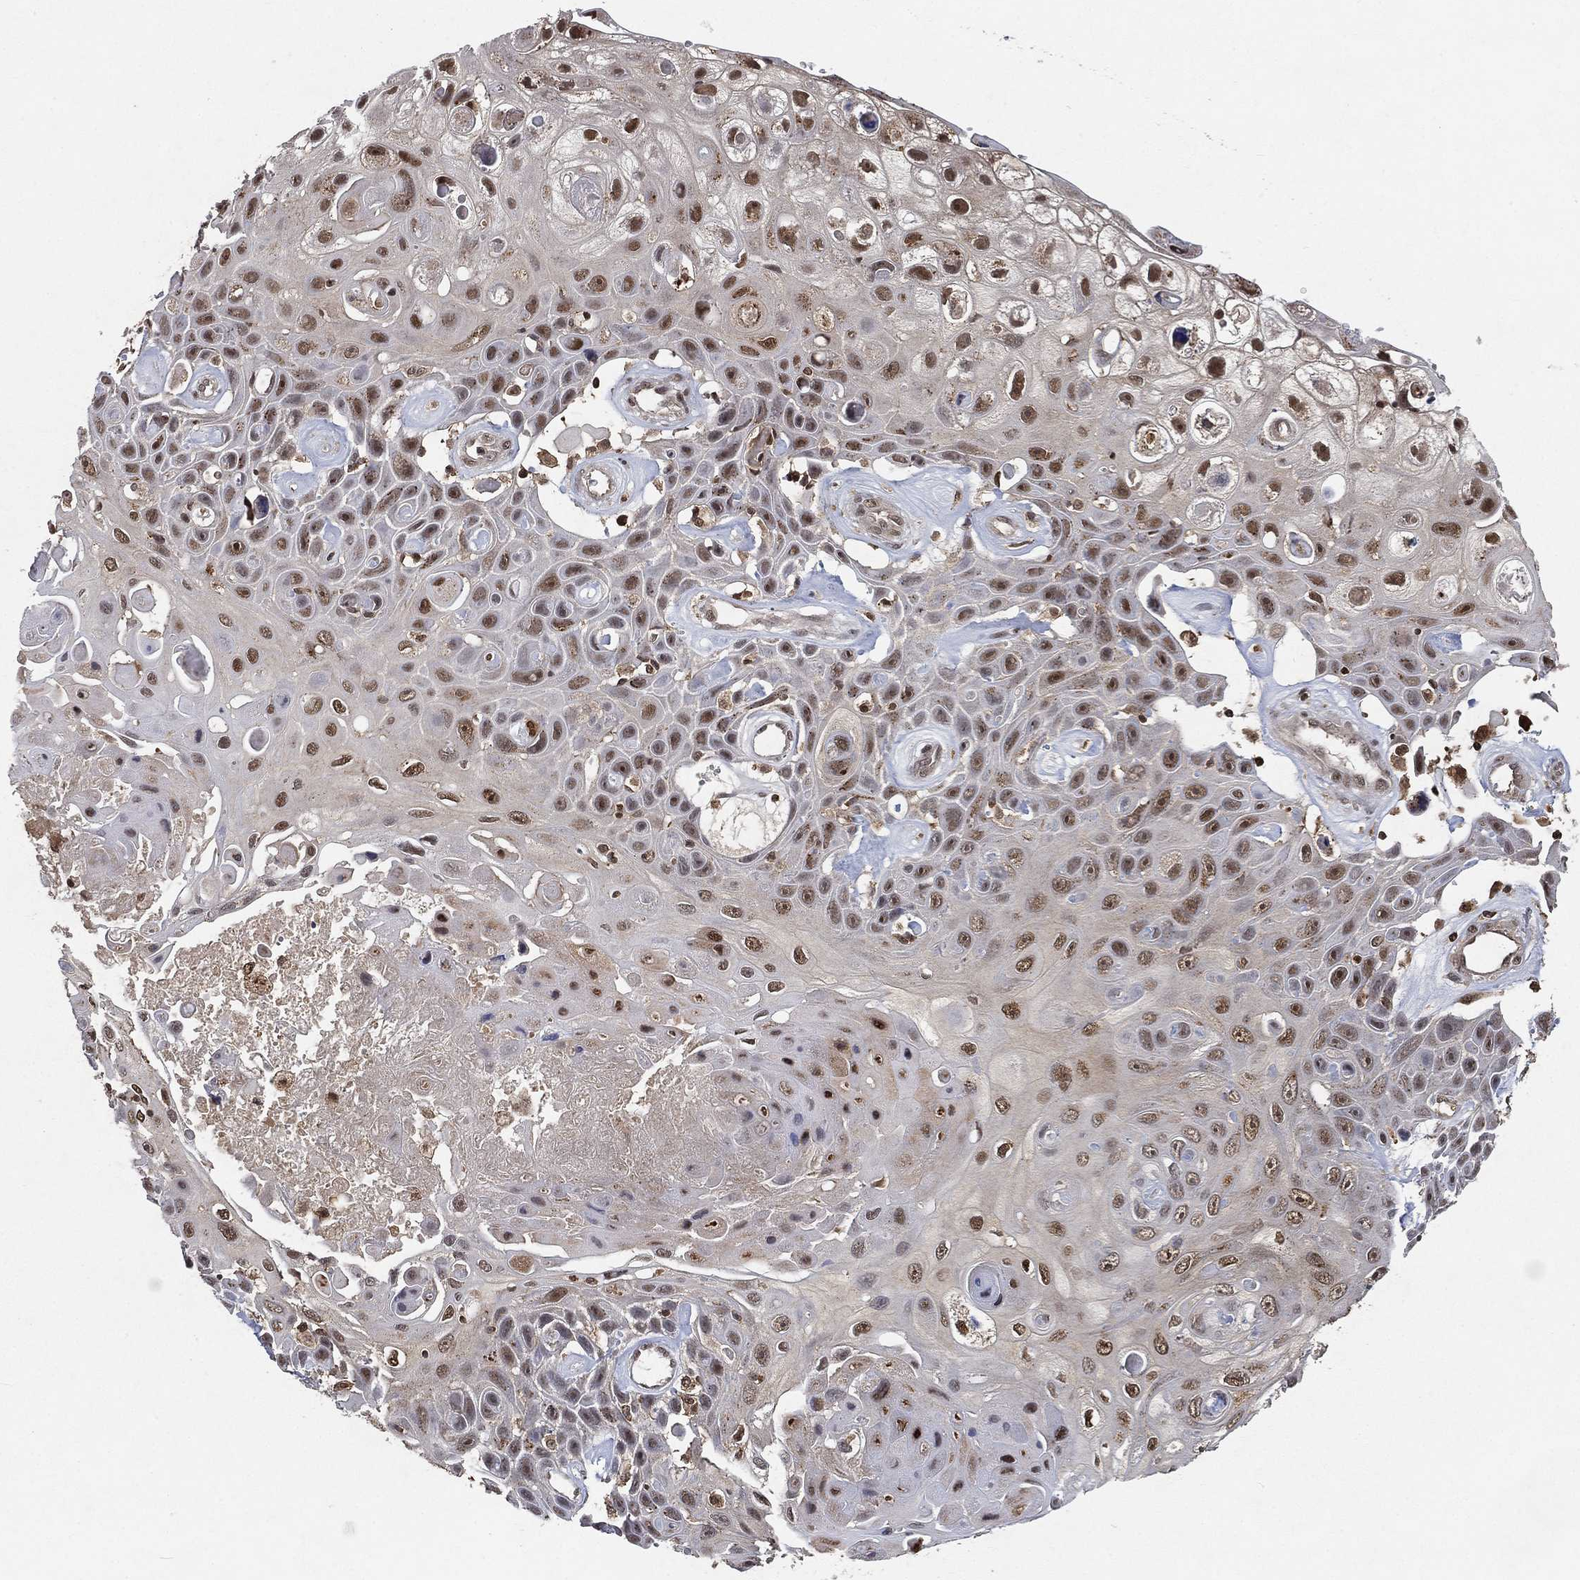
{"staining": {"intensity": "moderate", "quantity": "<25%", "location": "nuclear"}, "tissue": "skin cancer", "cell_type": "Tumor cells", "image_type": "cancer", "snomed": [{"axis": "morphology", "description": "Squamous cell carcinoma, NOS"}, {"axis": "topography", "description": "Skin"}], "caption": "The photomicrograph shows a brown stain indicating the presence of a protein in the nuclear of tumor cells in skin cancer (squamous cell carcinoma).", "gene": "WDR26", "patient": {"sex": "male", "age": 82}}